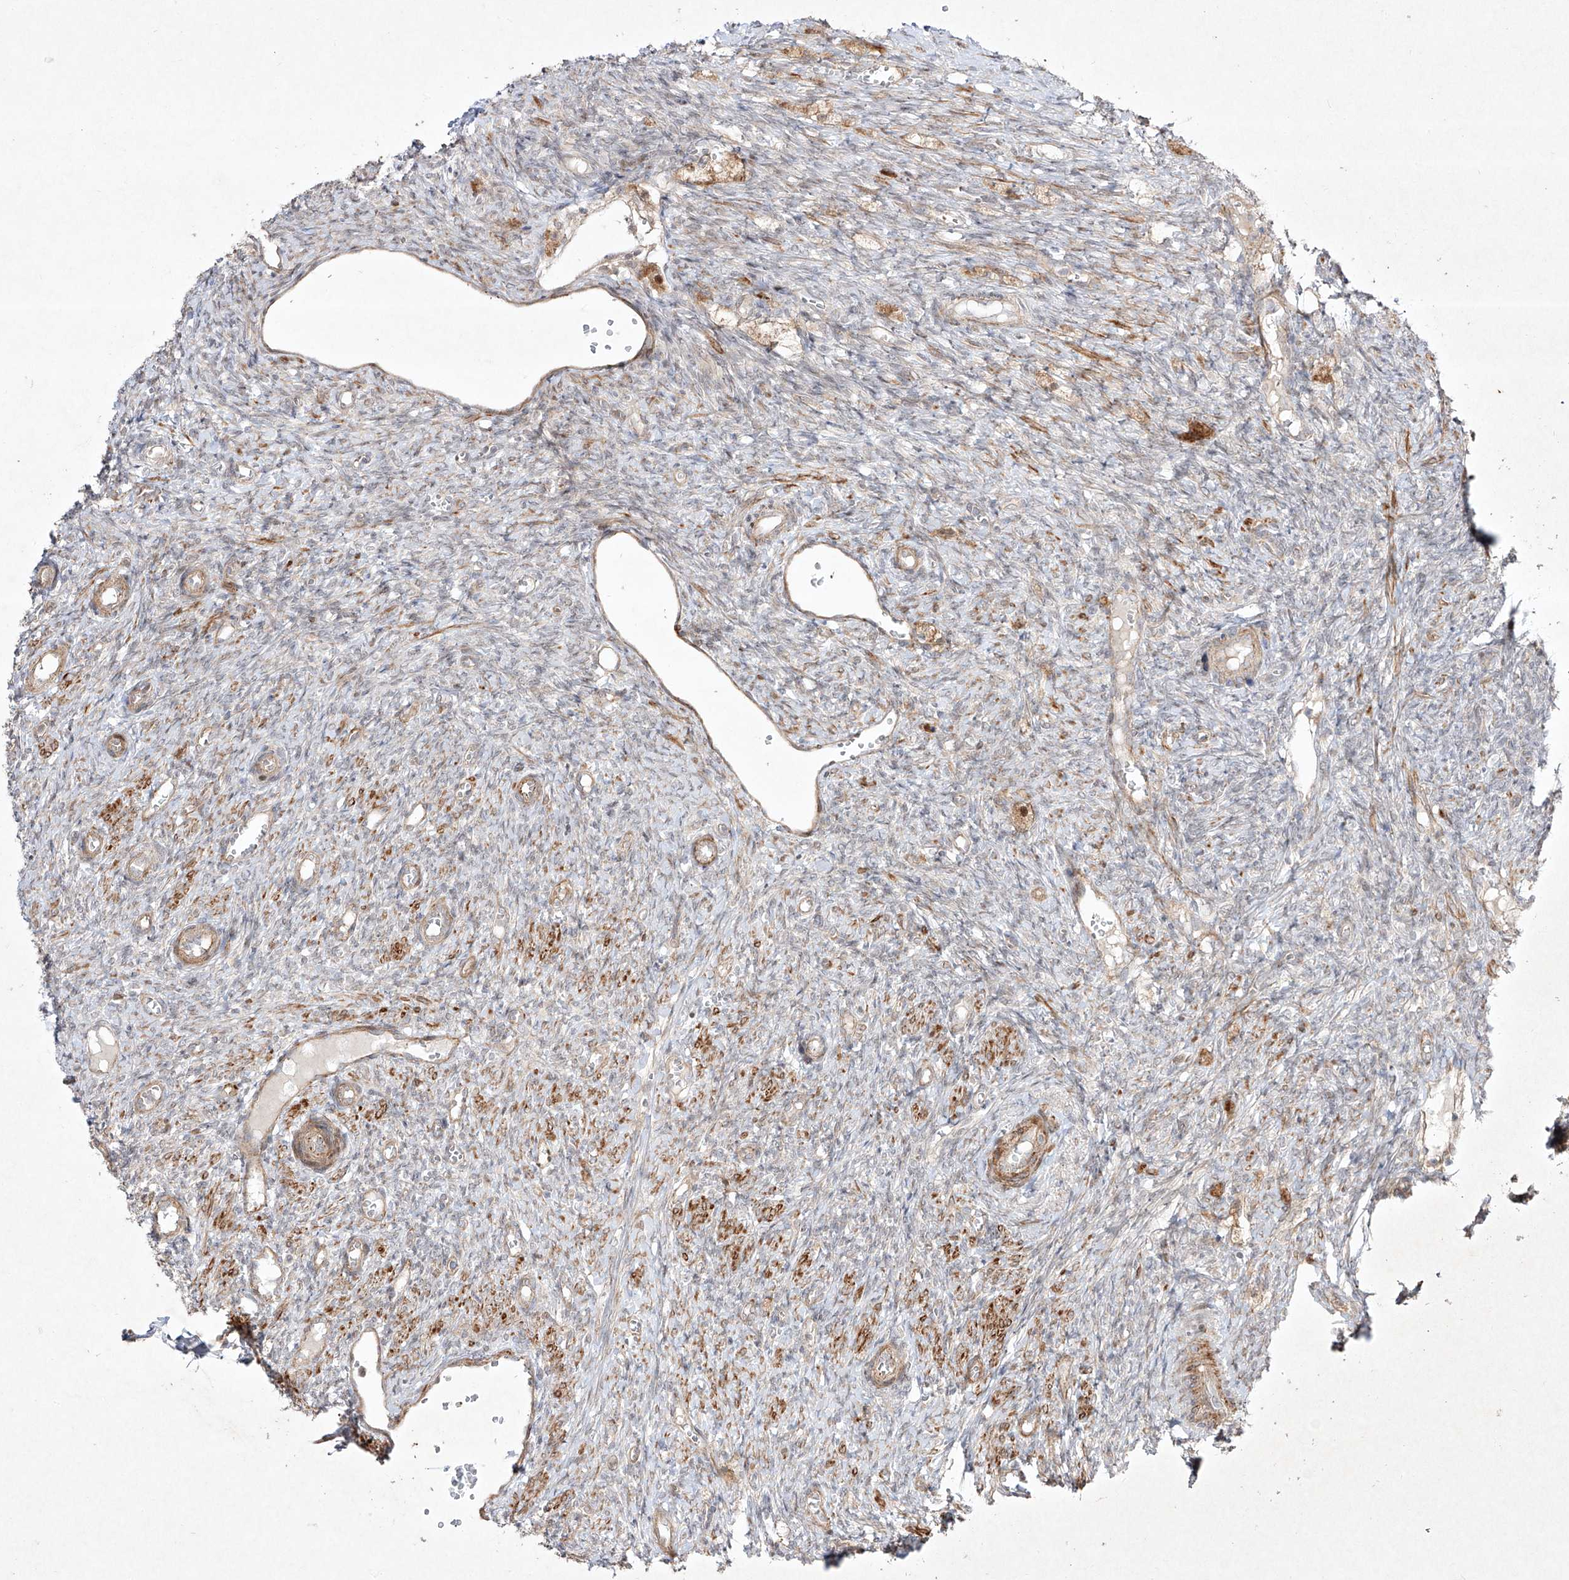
{"staining": {"intensity": "negative", "quantity": "none", "location": "none"}, "tissue": "ovary", "cell_type": "Ovarian stroma cells", "image_type": "normal", "snomed": [{"axis": "morphology", "description": "Normal tissue, NOS"}, {"axis": "topography", "description": "Ovary"}], "caption": "Immunohistochemical staining of unremarkable human ovary shows no significant positivity in ovarian stroma cells. The staining is performed using DAB (3,3'-diaminobenzidine) brown chromogen with nuclei counter-stained in using hematoxylin.", "gene": "KDM1B", "patient": {"sex": "female", "age": 41}}